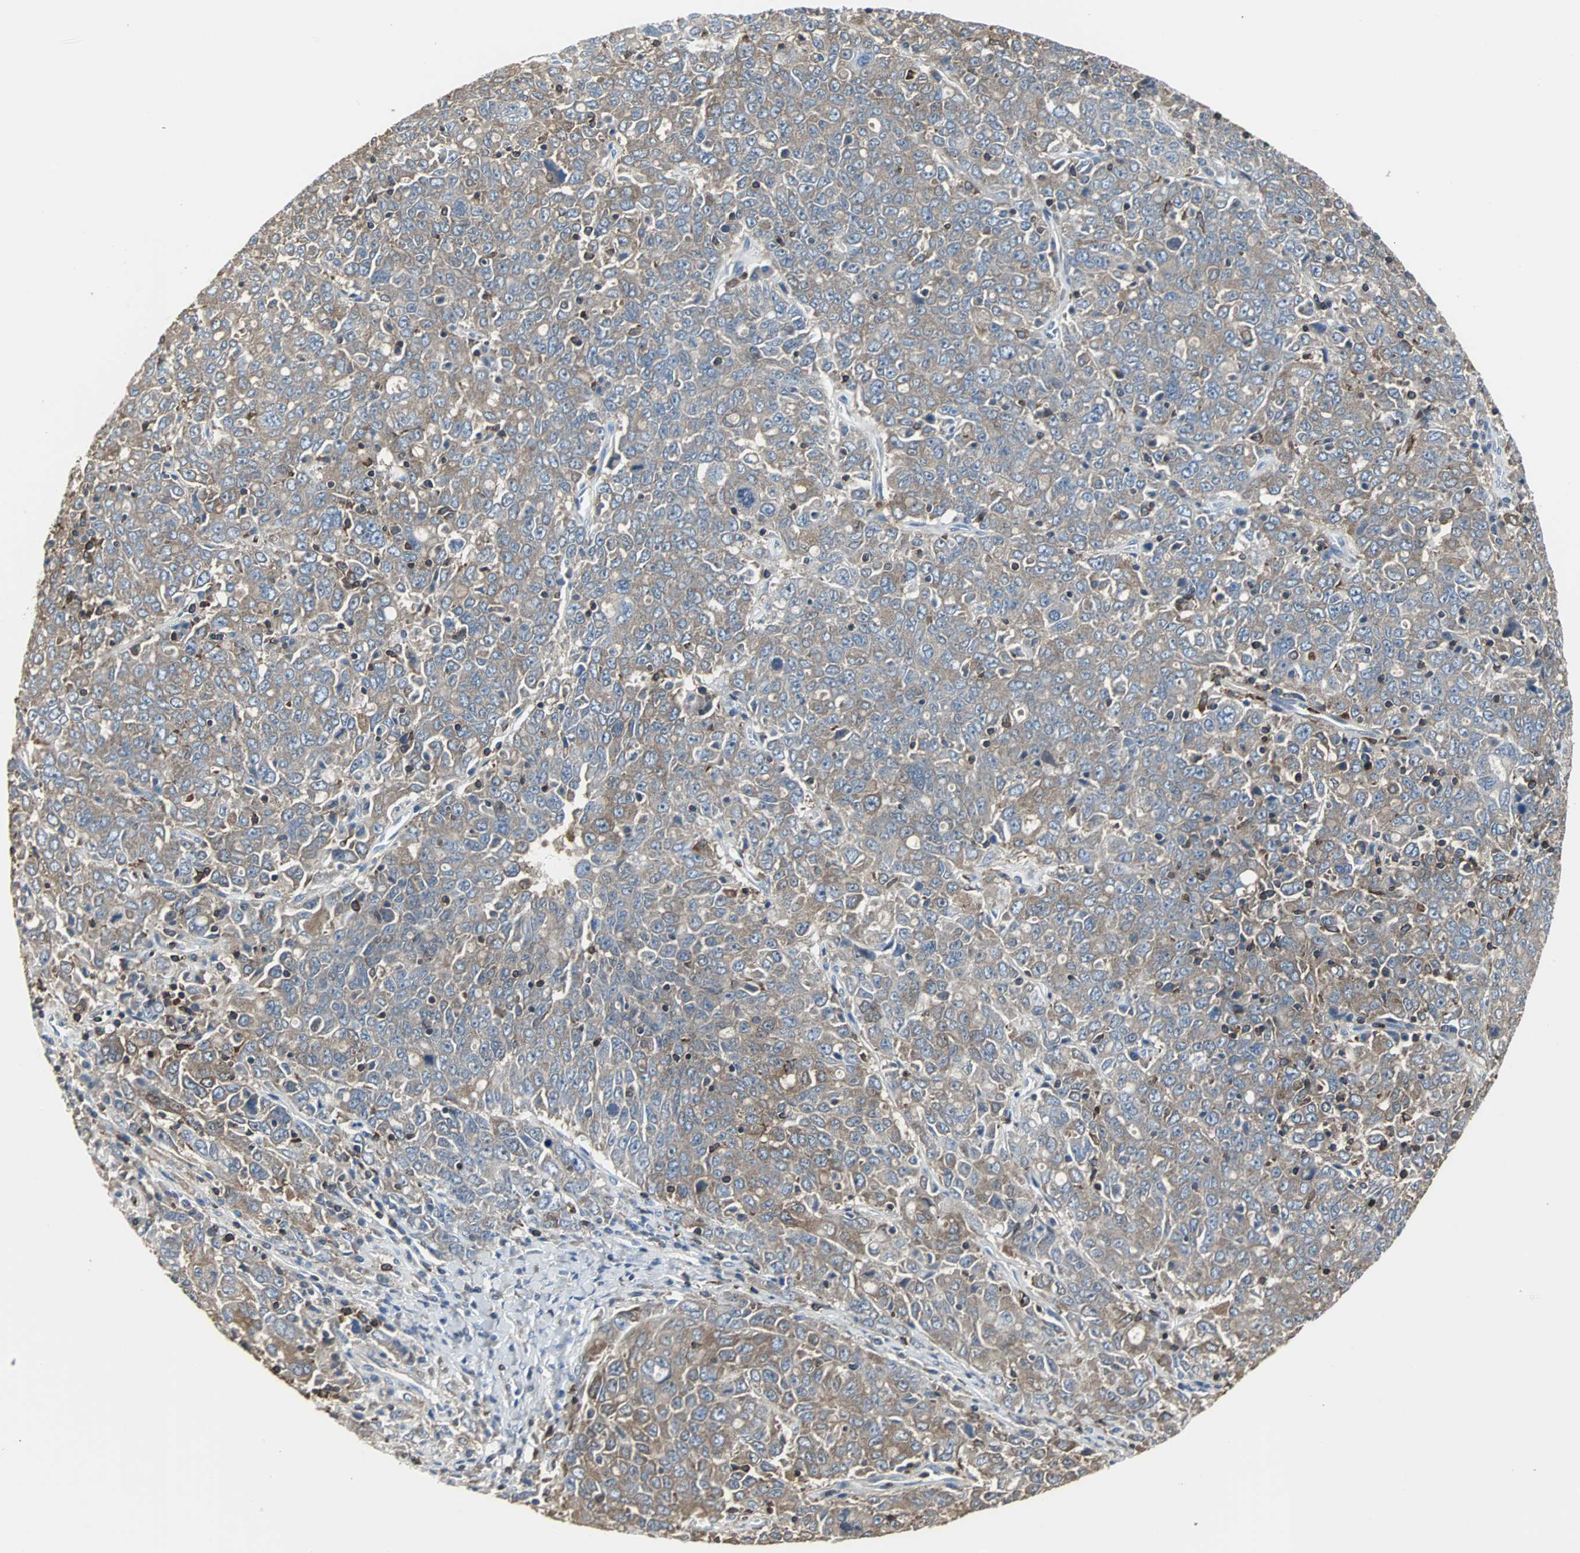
{"staining": {"intensity": "moderate", "quantity": ">75%", "location": "cytoplasmic/membranous"}, "tissue": "ovarian cancer", "cell_type": "Tumor cells", "image_type": "cancer", "snomed": [{"axis": "morphology", "description": "Carcinoma, endometroid"}, {"axis": "topography", "description": "Ovary"}], "caption": "Ovarian cancer (endometroid carcinoma) stained with a brown dye shows moderate cytoplasmic/membranous positive positivity in approximately >75% of tumor cells.", "gene": "LRRFIP1", "patient": {"sex": "female", "age": 62}}